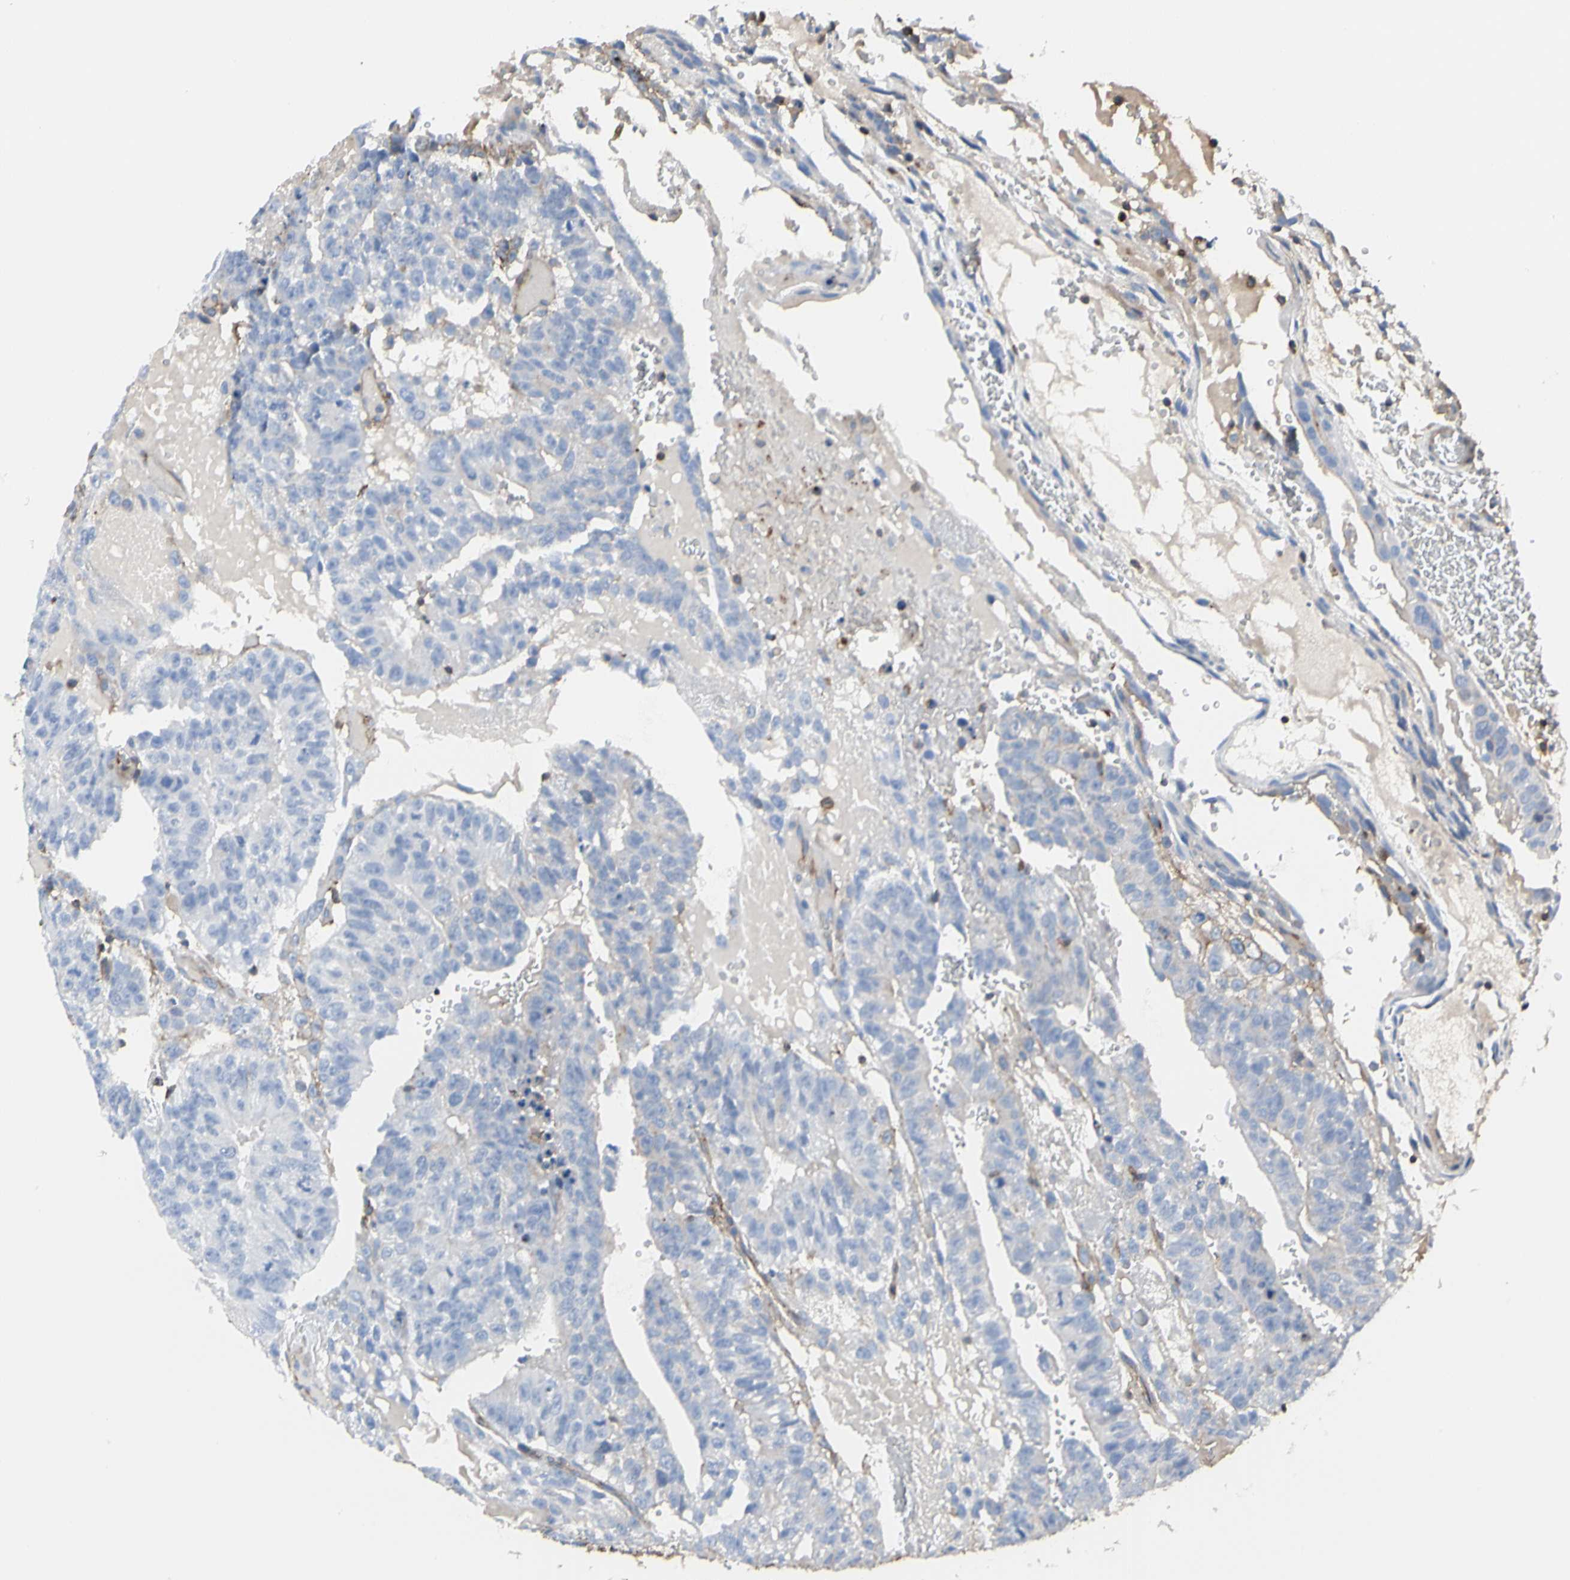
{"staining": {"intensity": "negative", "quantity": "none", "location": "none"}, "tissue": "testis cancer", "cell_type": "Tumor cells", "image_type": "cancer", "snomed": [{"axis": "morphology", "description": "Seminoma, NOS"}, {"axis": "morphology", "description": "Carcinoma, Embryonal, NOS"}, {"axis": "topography", "description": "Testis"}], "caption": "Photomicrograph shows no significant protein staining in tumor cells of testis seminoma.", "gene": "CLEC2B", "patient": {"sex": "male", "age": 52}}